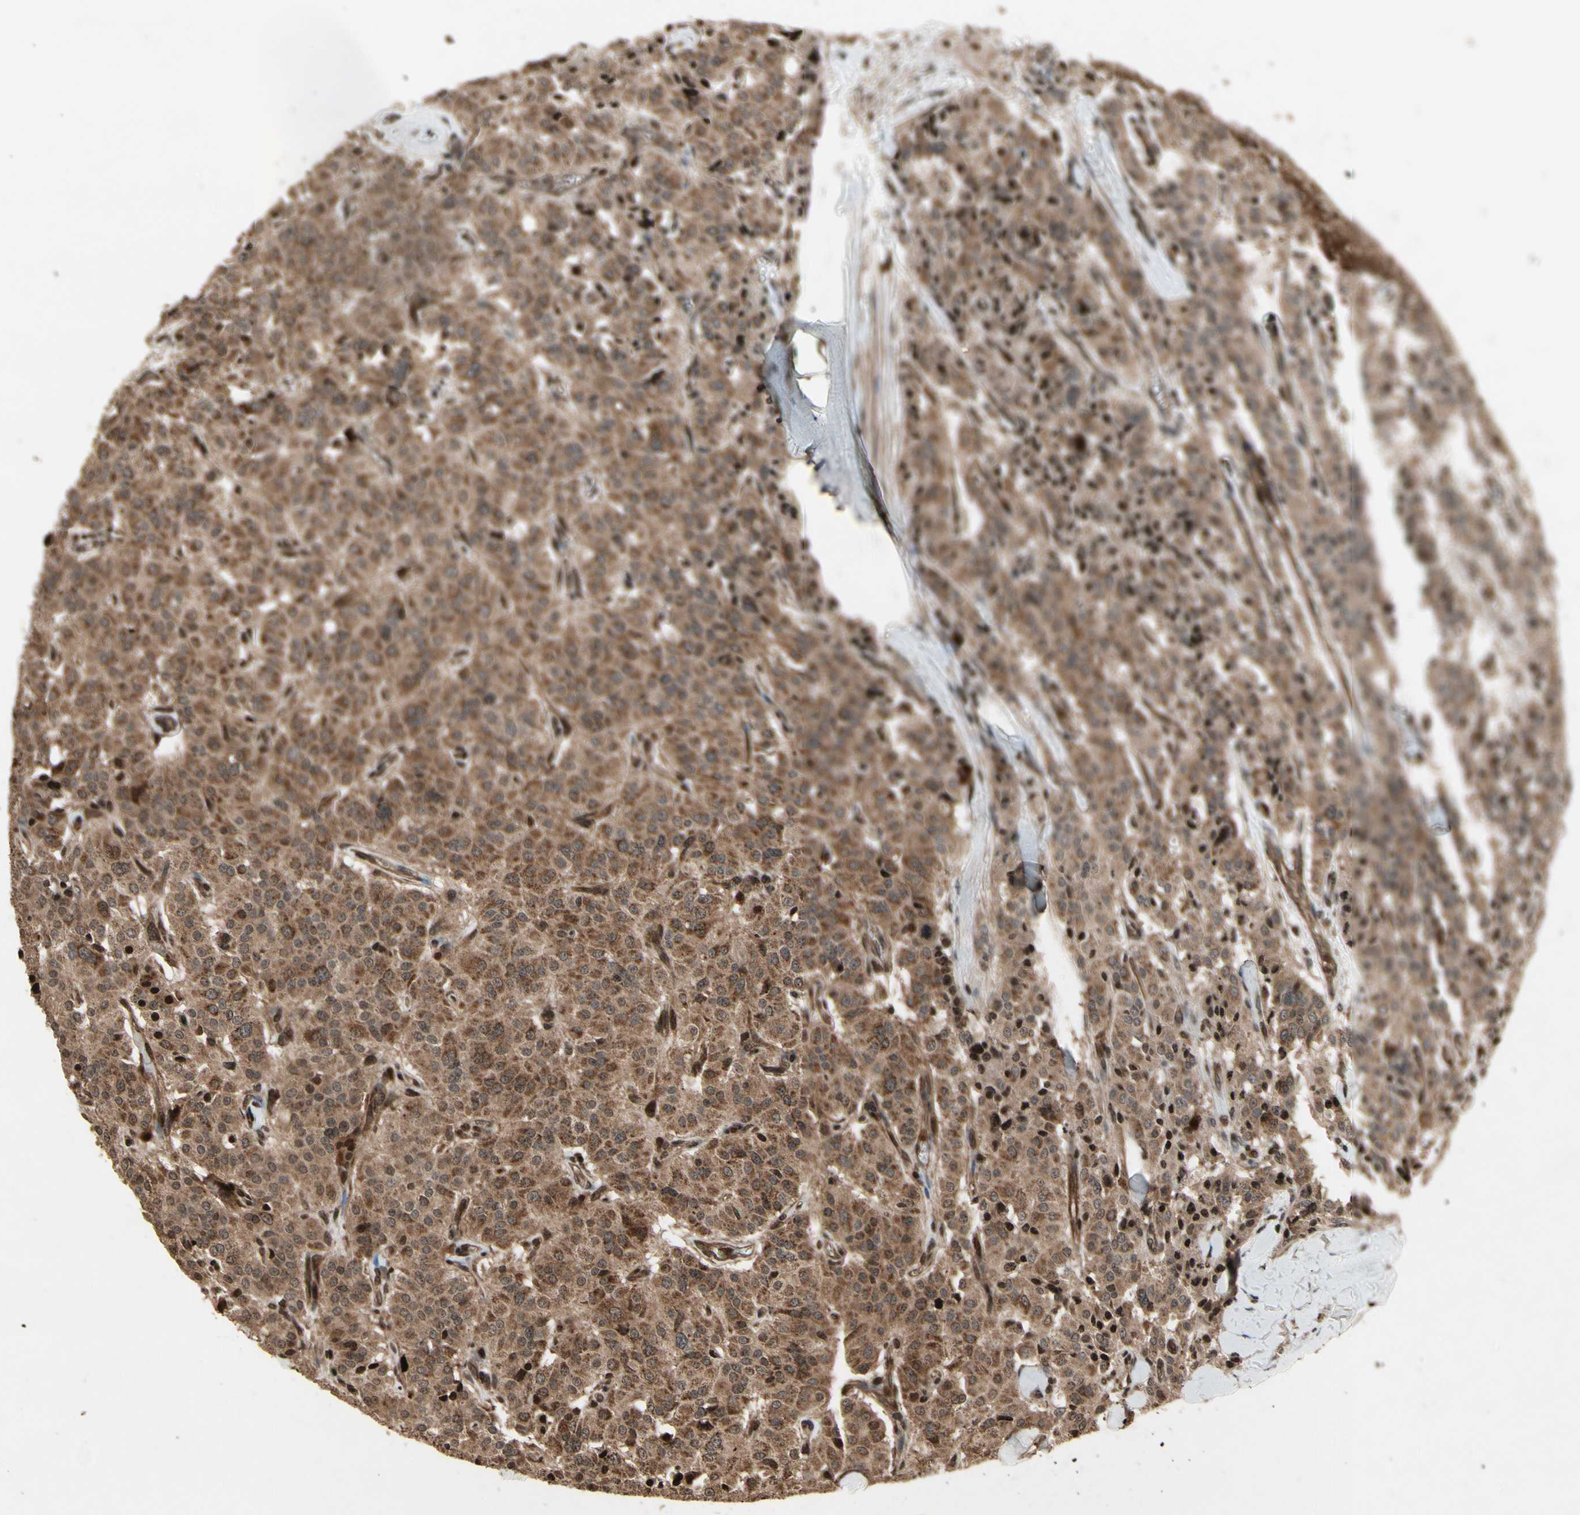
{"staining": {"intensity": "moderate", "quantity": ">75%", "location": "cytoplasmic/membranous"}, "tissue": "carcinoid", "cell_type": "Tumor cells", "image_type": "cancer", "snomed": [{"axis": "morphology", "description": "Carcinoid, malignant, NOS"}, {"axis": "topography", "description": "Lung"}], "caption": "High-power microscopy captured an IHC micrograph of carcinoid, revealing moderate cytoplasmic/membranous staining in approximately >75% of tumor cells. Using DAB (brown) and hematoxylin (blue) stains, captured at high magnification using brightfield microscopy.", "gene": "GLRX", "patient": {"sex": "male", "age": 30}}